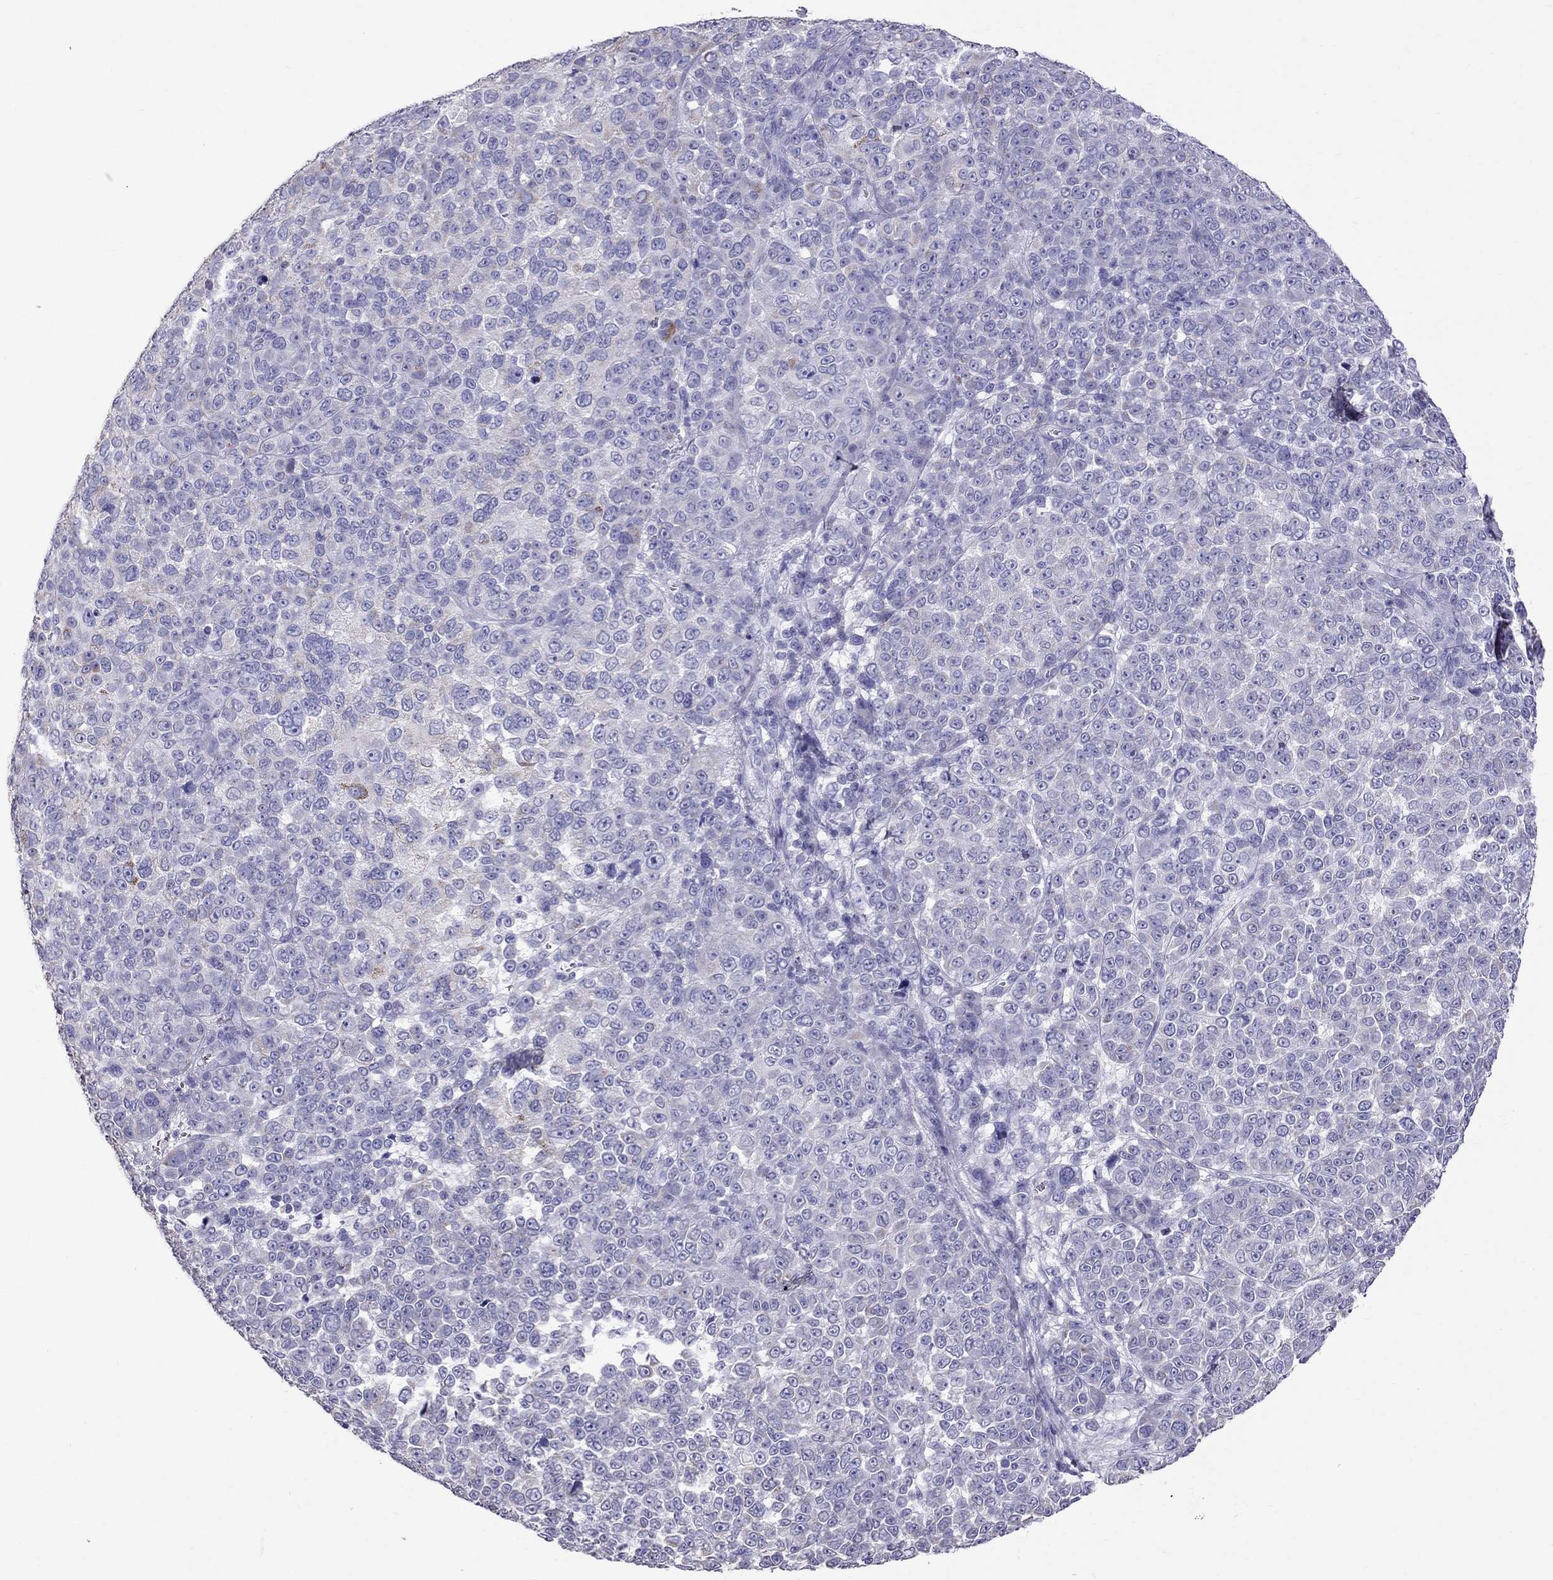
{"staining": {"intensity": "negative", "quantity": "none", "location": "none"}, "tissue": "melanoma", "cell_type": "Tumor cells", "image_type": "cancer", "snomed": [{"axis": "morphology", "description": "Malignant melanoma, NOS"}, {"axis": "topography", "description": "Skin"}], "caption": "Melanoma was stained to show a protein in brown. There is no significant staining in tumor cells.", "gene": "TTLL13", "patient": {"sex": "female", "age": 95}}